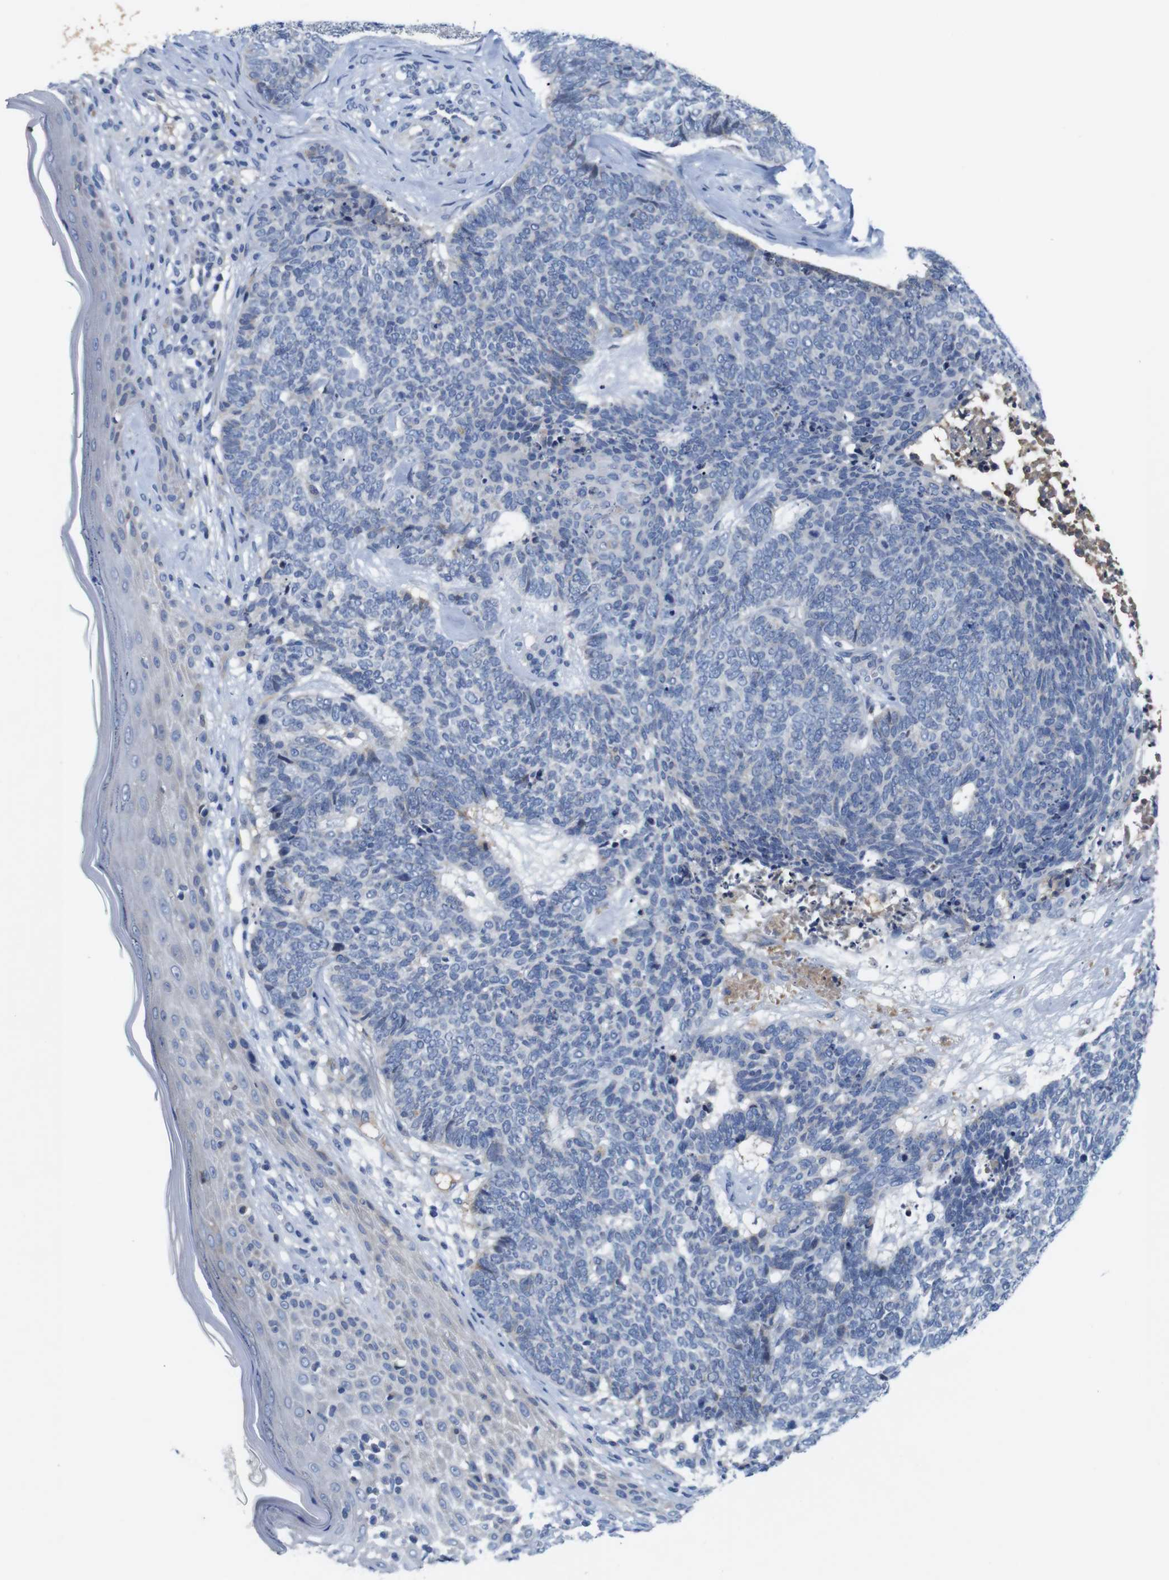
{"staining": {"intensity": "negative", "quantity": "none", "location": "none"}, "tissue": "skin cancer", "cell_type": "Tumor cells", "image_type": "cancer", "snomed": [{"axis": "morphology", "description": "Basal cell carcinoma"}, {"axis": "topography", "description": "Skin"}], "caption": "Skin cancer (basal cell carcinoma) stained for a protein using IHC displays no staining tumor cells.", "gene": "C1RL", "patient": {"sex": "female", "age": 84}}